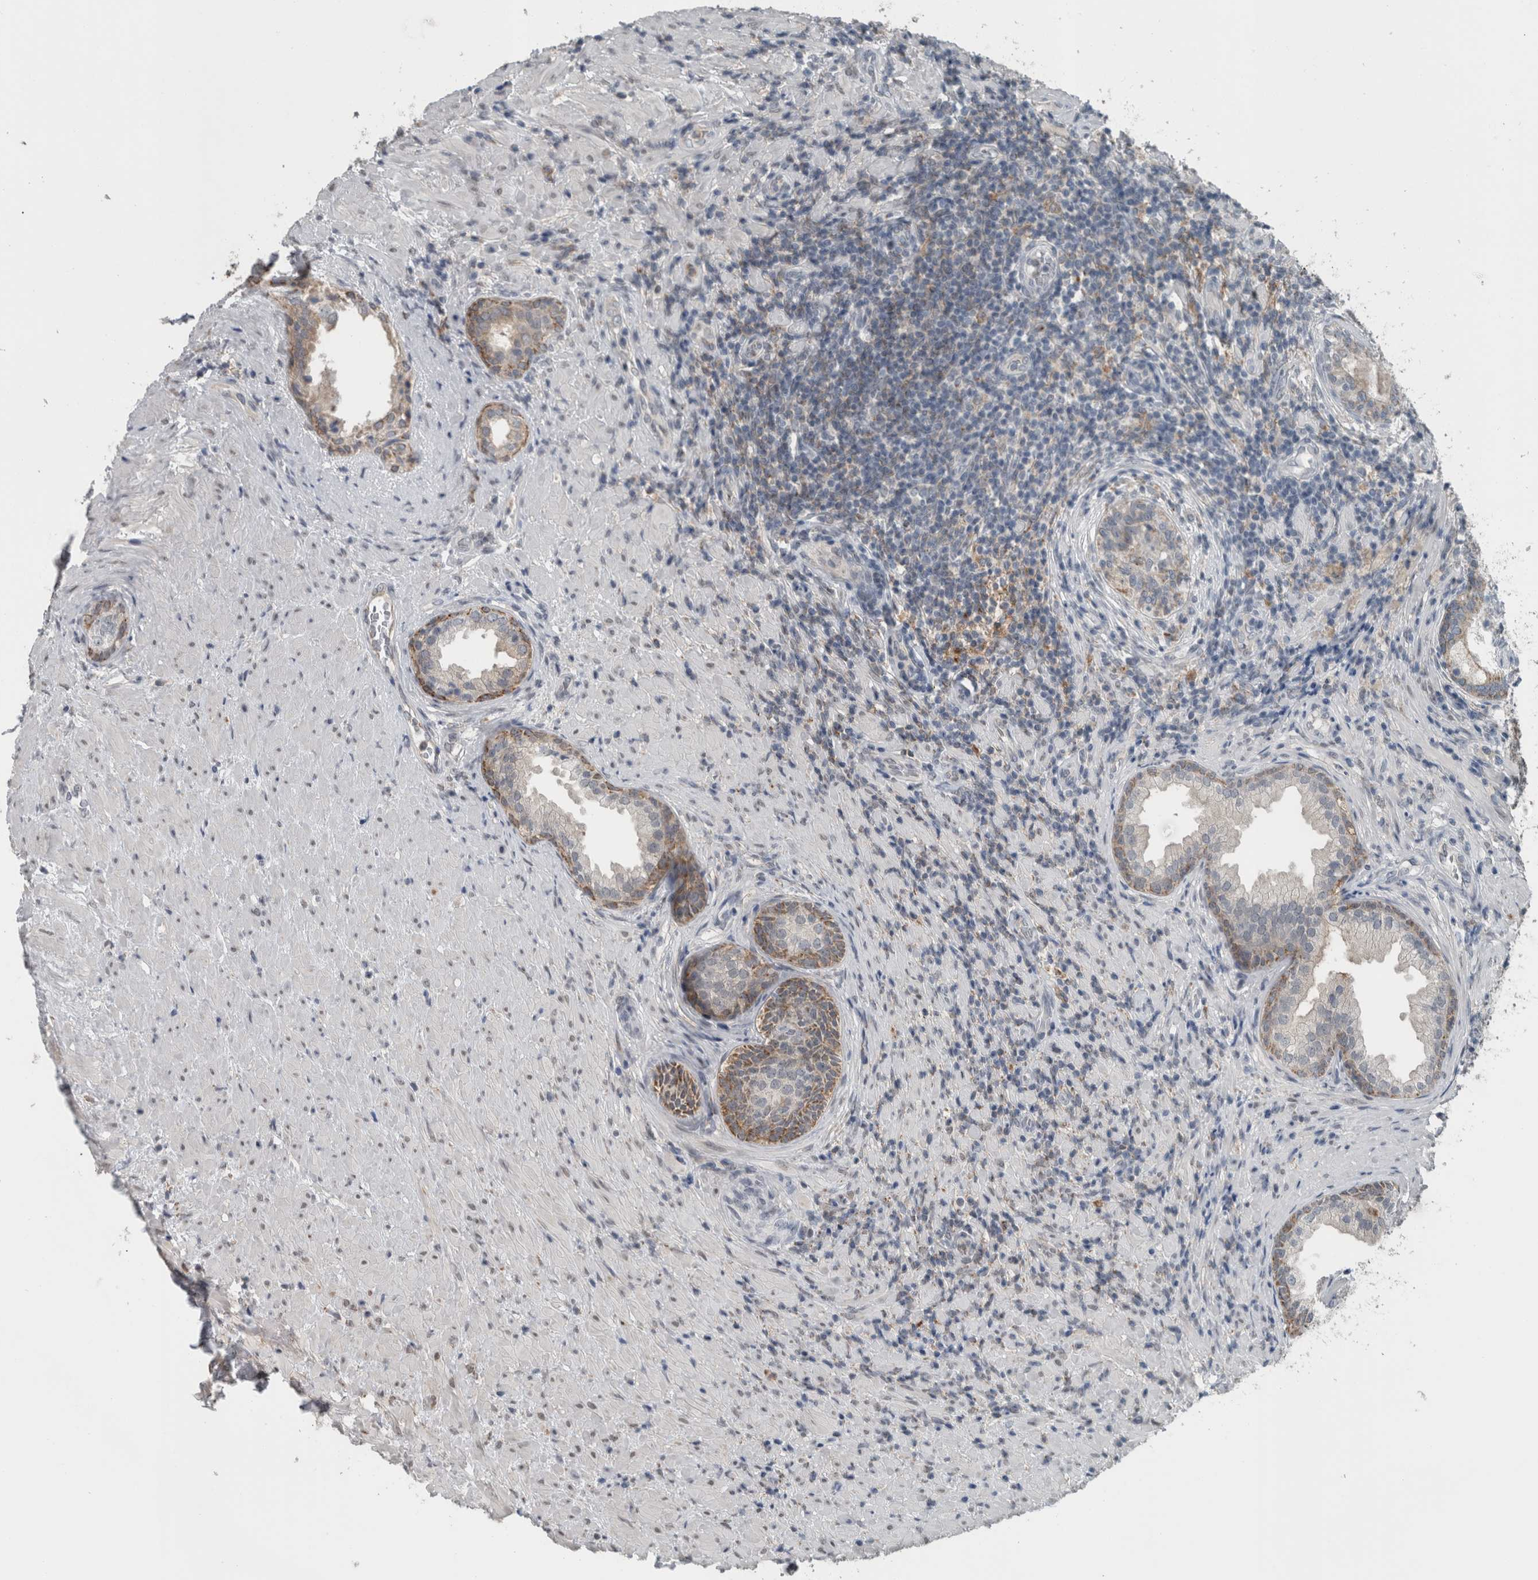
{"staining": {"intensity": "moderate", "quantity": "<25%", "location": "cytoplasmic/membranous"}, "tissue": "prostate", "cell_type": "Glandular cells", "image_type": "normal", "snomed": [{"axis": "morphology", "description": "Normal tissue, NOS"}, {"axis": "topography", "description": "Prostate"}], "caption": "Immunohistochemistry micrograph of normal prostate stained for a protein (brown), which shows low levels of moderate cytoplasmic/membranous expression in about <25% of glandular cells.", "gene": "ACSF2", "patient": {"sex": "male", "age": 76}}